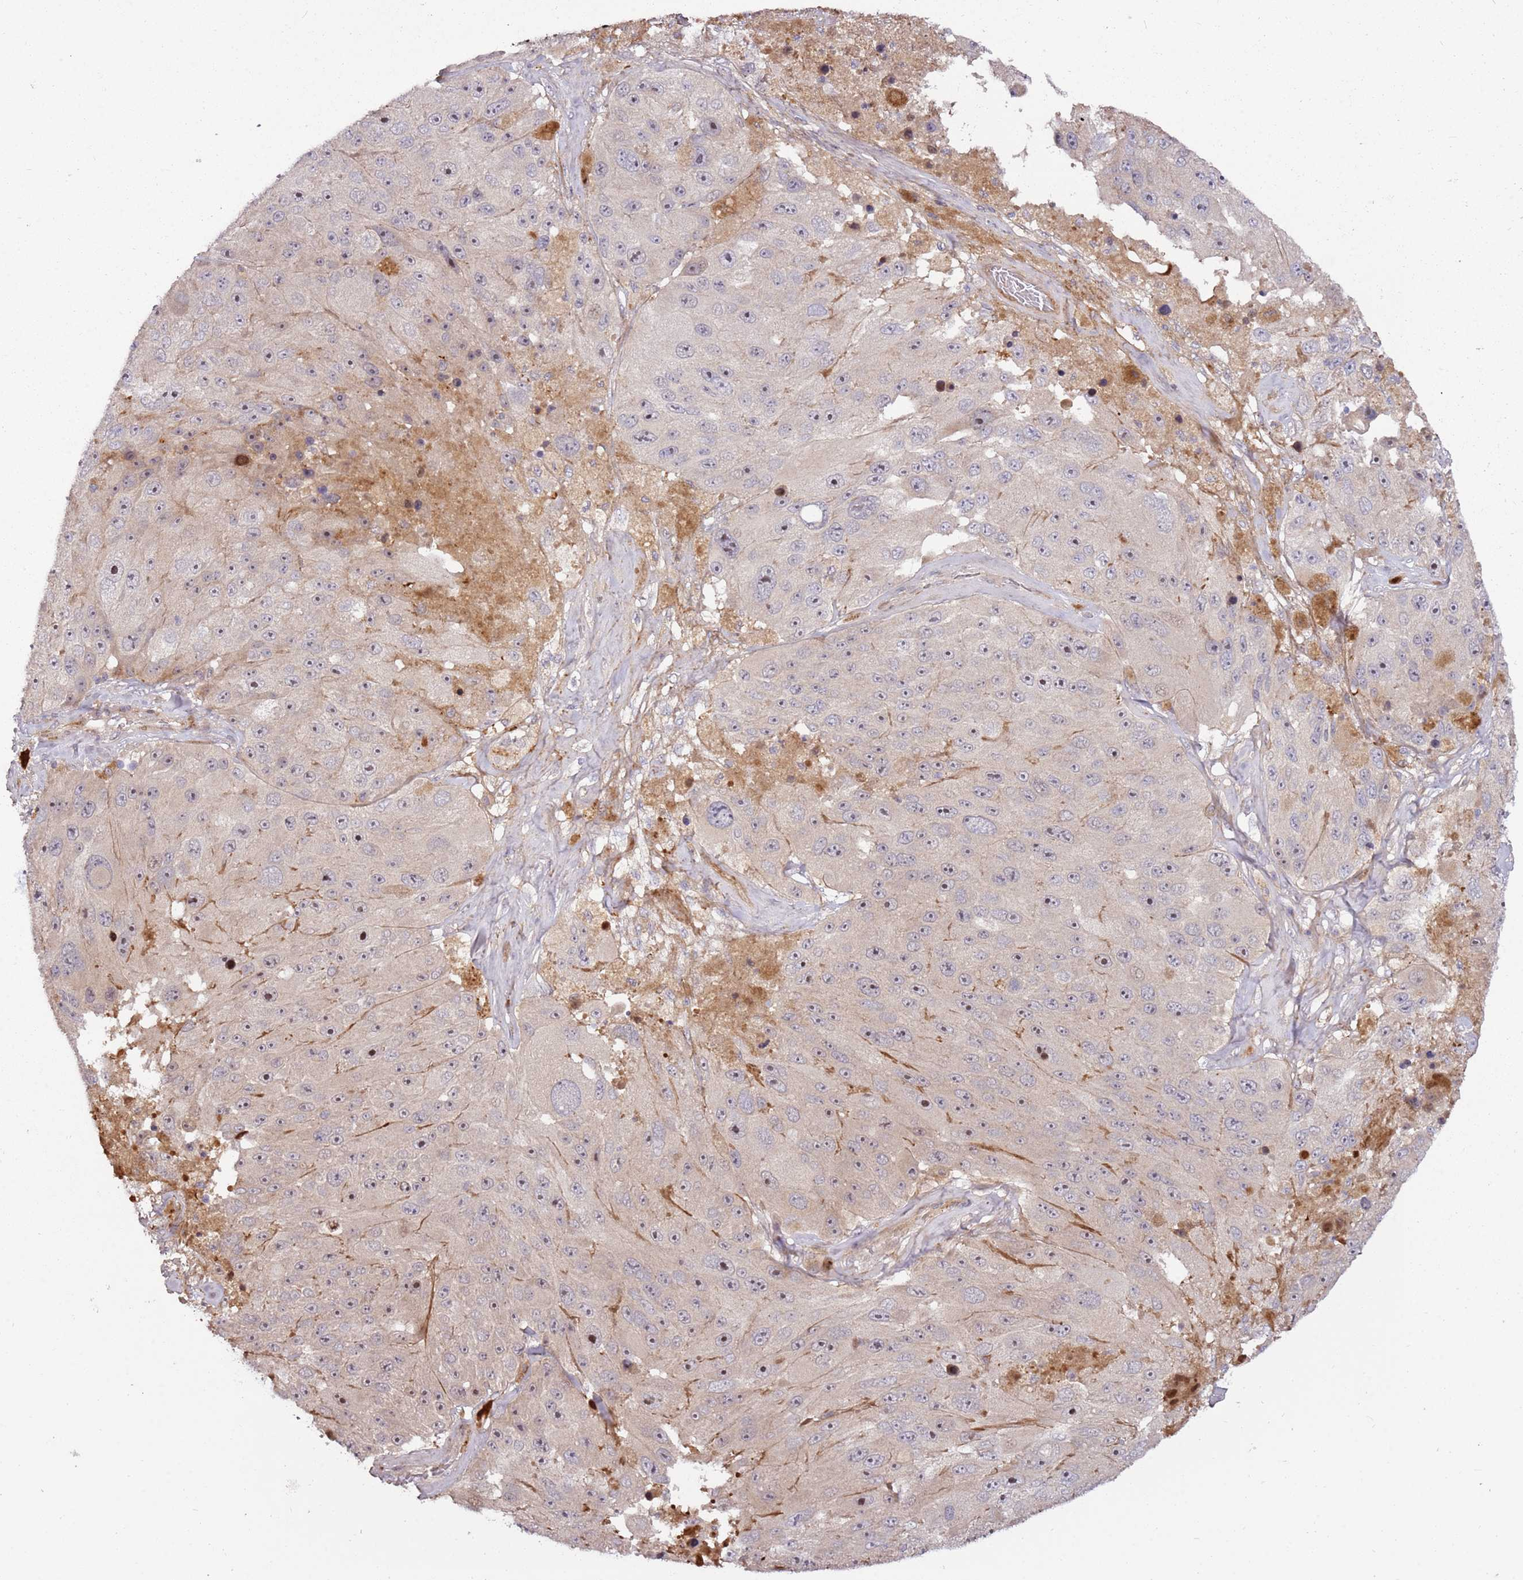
{"staining": {"intensity": "negative", "quantity": "none", "location": "none"}, "tissue": "melanoma", "cell_type": "Tumor cells", "image_type": "cancer", "snomed": [{"axis": "morphology", "description": "Malignant melanoma, Metastatic site"}, {"axis": "topography", "description": "Lymph node"}], "caption": "DAB (3,3'-diaminobenzidine) immunohistochemical staining of human melanoma exhibits no significant positivity in tumor cells. (Brightfield microscopy of DAB IHC at high magnification).", "gene": "RHBDL1", "patient": {"sex": "male", "age": 62}}